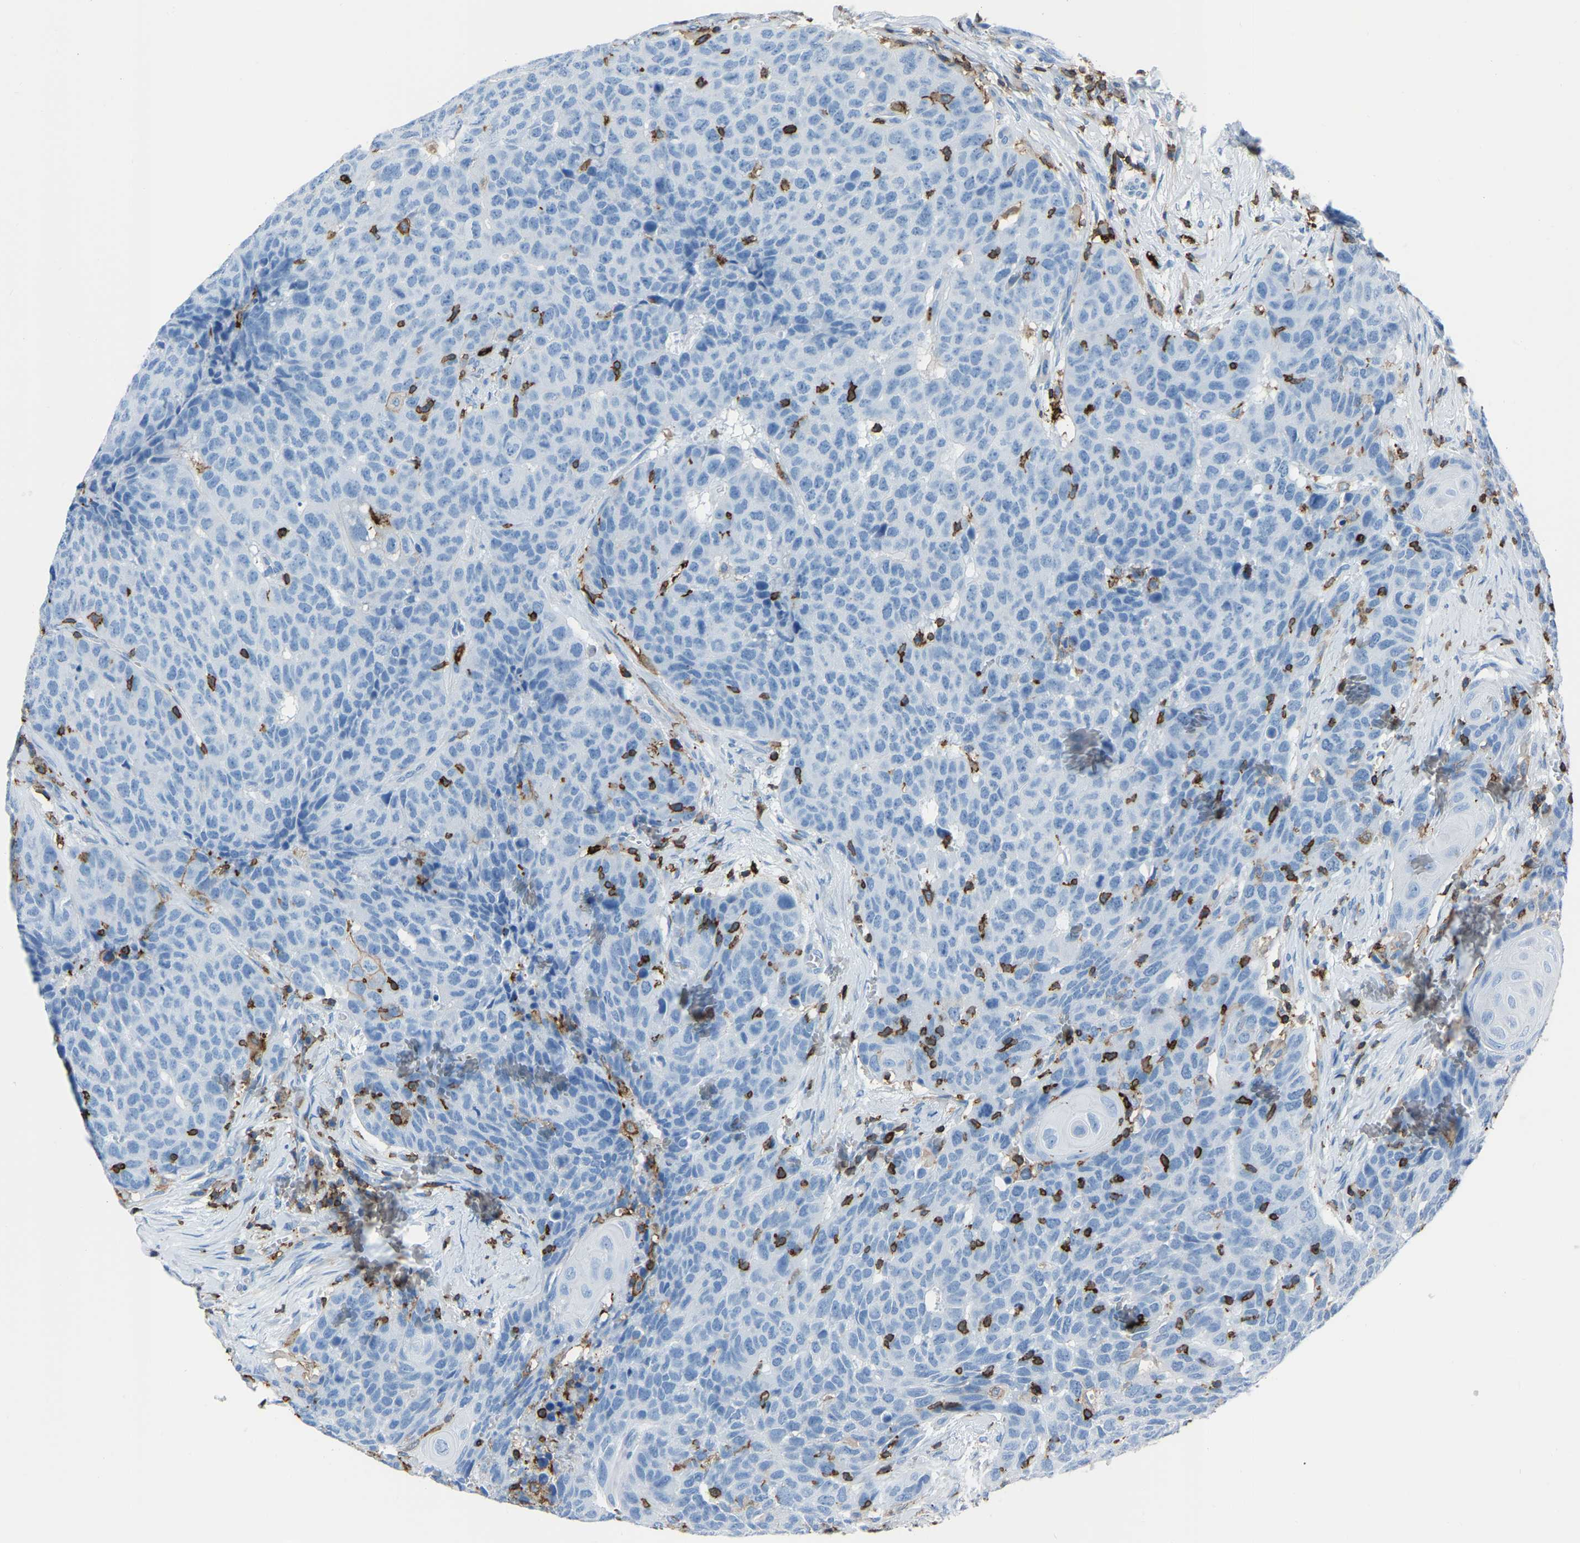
{"staining": {"intensity": "negative", "quantity": "none", "location": "none"}, "tissue": "head and neck cancer", "cell_type": "Tumor cells", "image_type": "cancer", "snomed": [{"axis": "morphology", "description": "Squamous cell carcinoma, NOS"}, {"axis": "topography", "description": "Head-Neck"}], "caption": "IHC image of neoplastic tissue: human head and neck cancer stained with DAB (3,3'-diaminobenzidine) shows no significant protein staining in tumor cells.", "gene": "LSP1", "patient": {"sex": "male", "age": 66}}